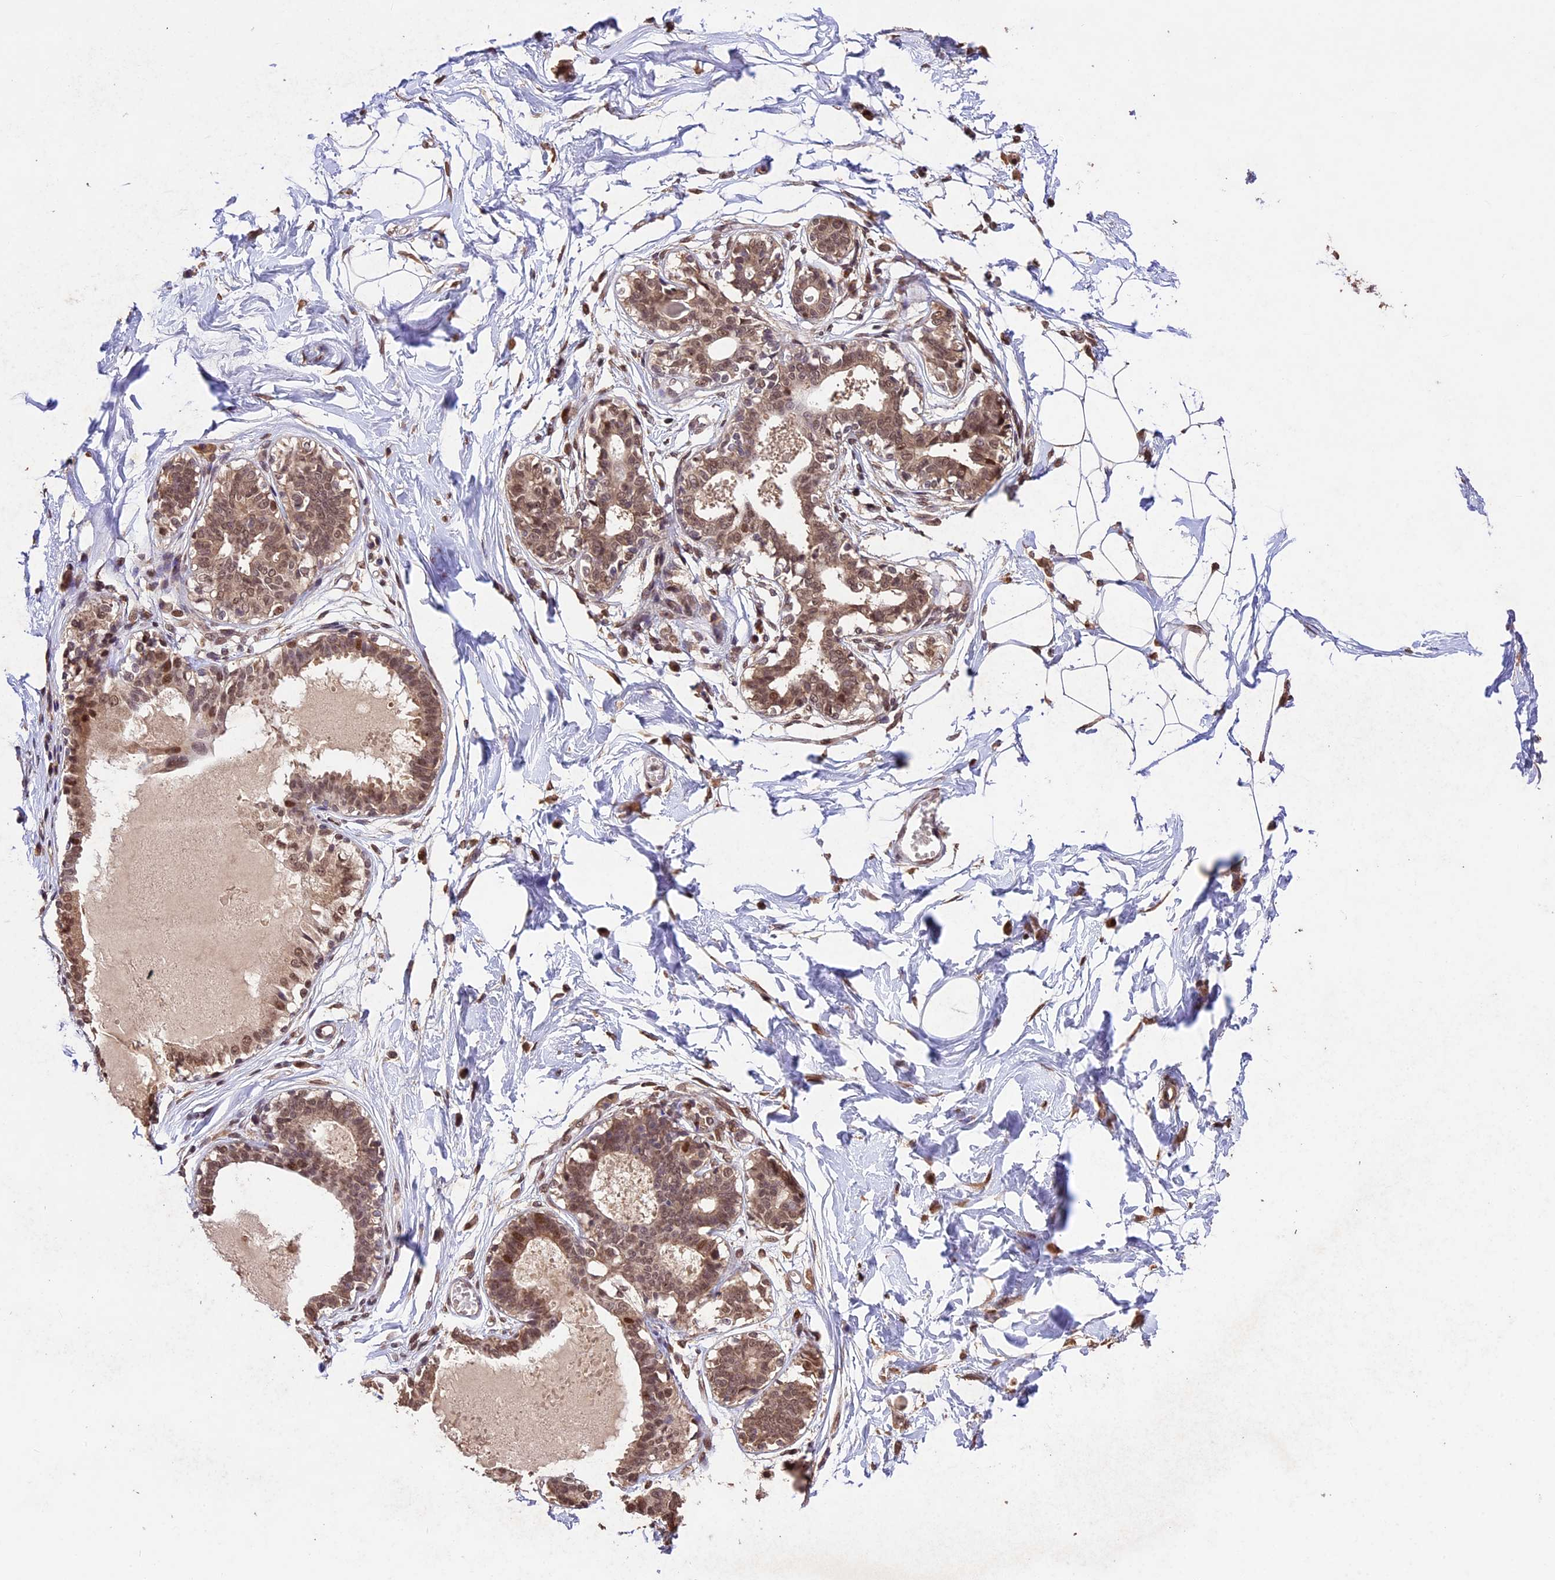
{"staining": {"intensity": "moderate", "quantity": ">75%", "location": "nuclear"}, "tissue": "breast", "cell_type": "Adipocytes", "image_type": "normal", "snomed": [{"axis": "morphology", "description": "Normal tissue, NOS"}, {"axis": "topography", "description": "Breast"}], "caption": "Immunohistochemistry (IHC) photomicrograph of unremarkable human breast stained for a protein (brown), which reveals medium levels of moderate nuclear staining in about >75% of adipocytes.", "gene": "CDKN2AIP", "patient": {"sex": "female", "age": 45}}